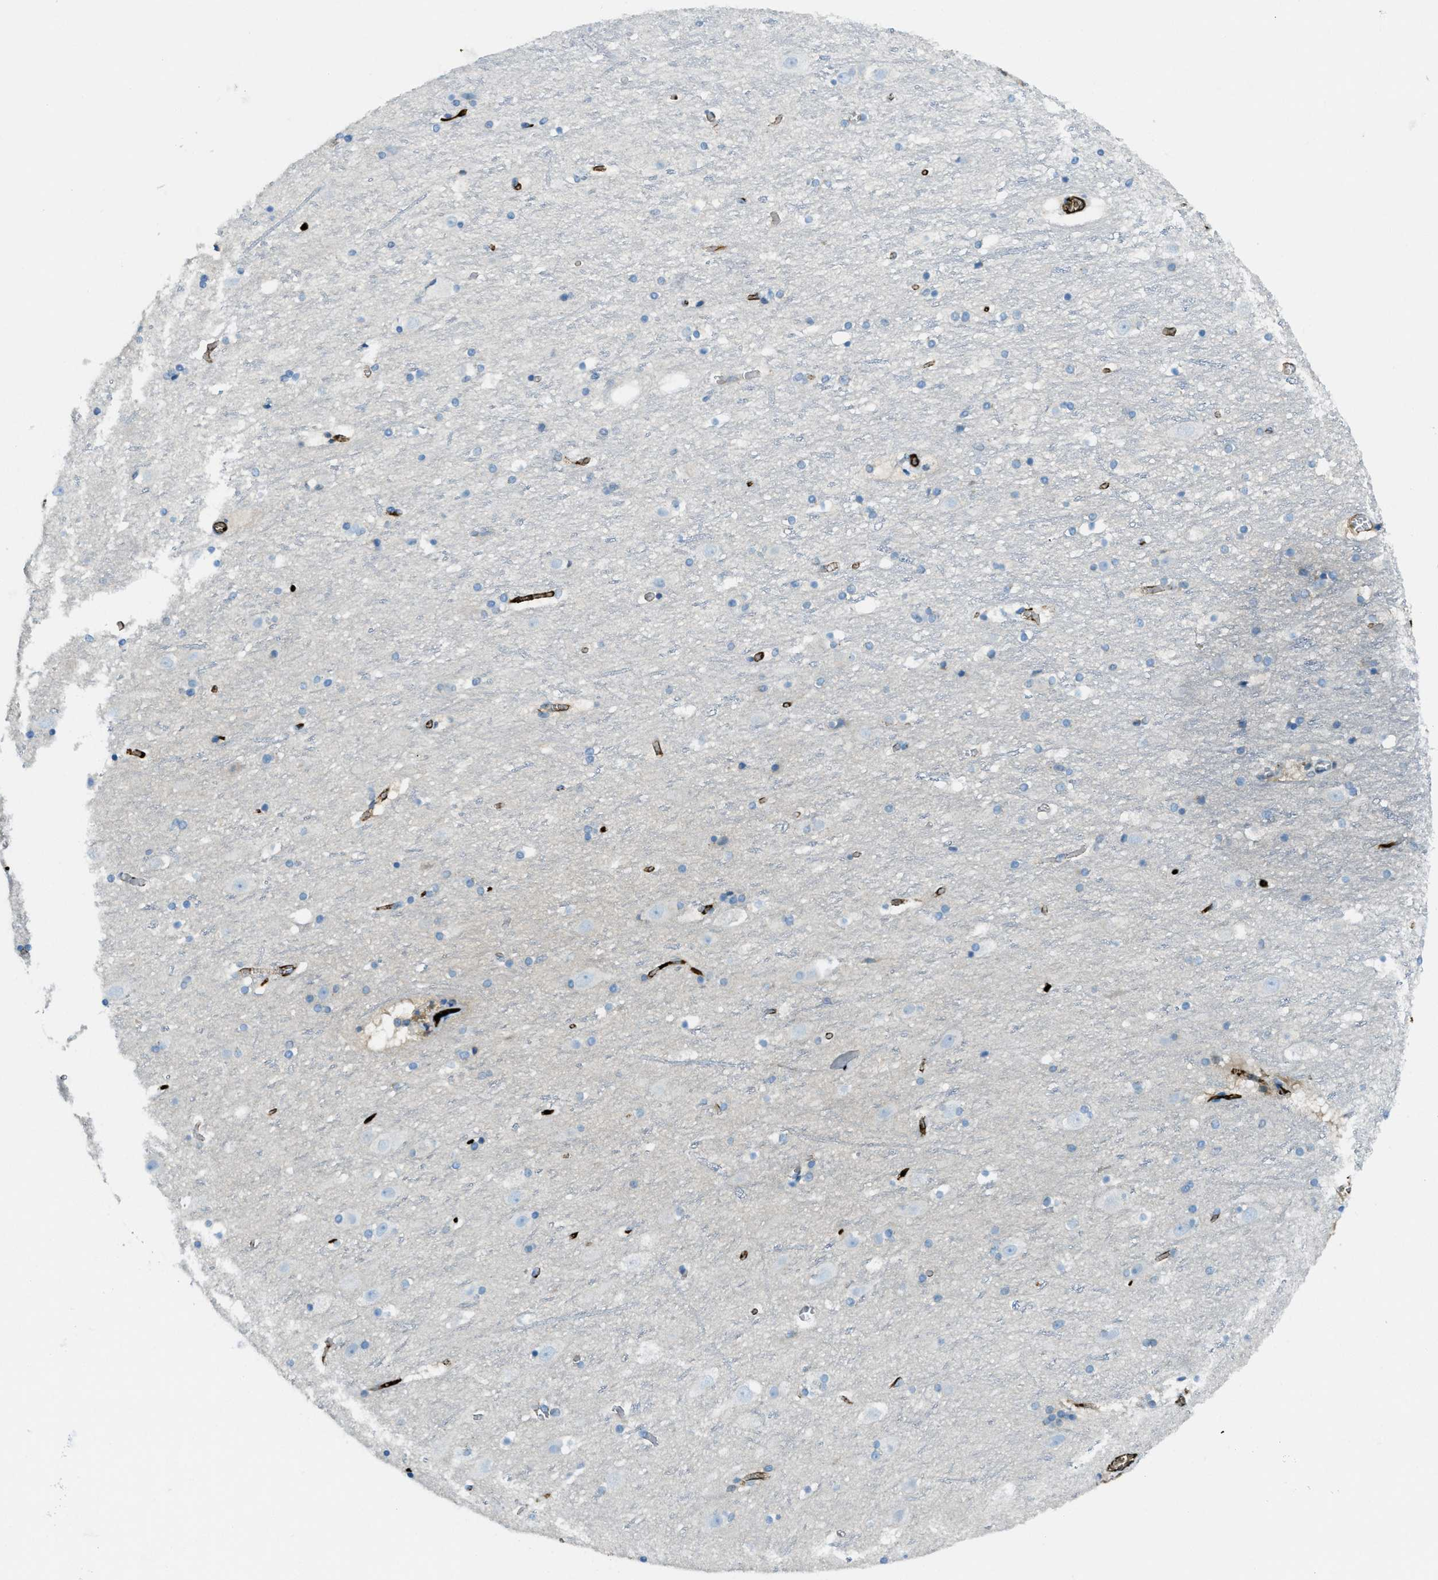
{"staining": {"intensity": "strong", "quantity": "<25%", "location": "cytoplasmic/membranous"}, "tissue": "cerebral cortex", "cell_type": "Endothelial cells", "image_type": "normal", "snomed": [{"axis": "morphology", "description": "Normal tissue, NOS"}, {"axis": "topography", "description": "Cerebral cortex"}], "caption": "Cerebral cortex stained with IHC shows strong cytoplasmic/membranous positivity in about <25% of endothelial cells.", "gene": "TRIM59", "patient": {"sex": "male", "age": 45}}